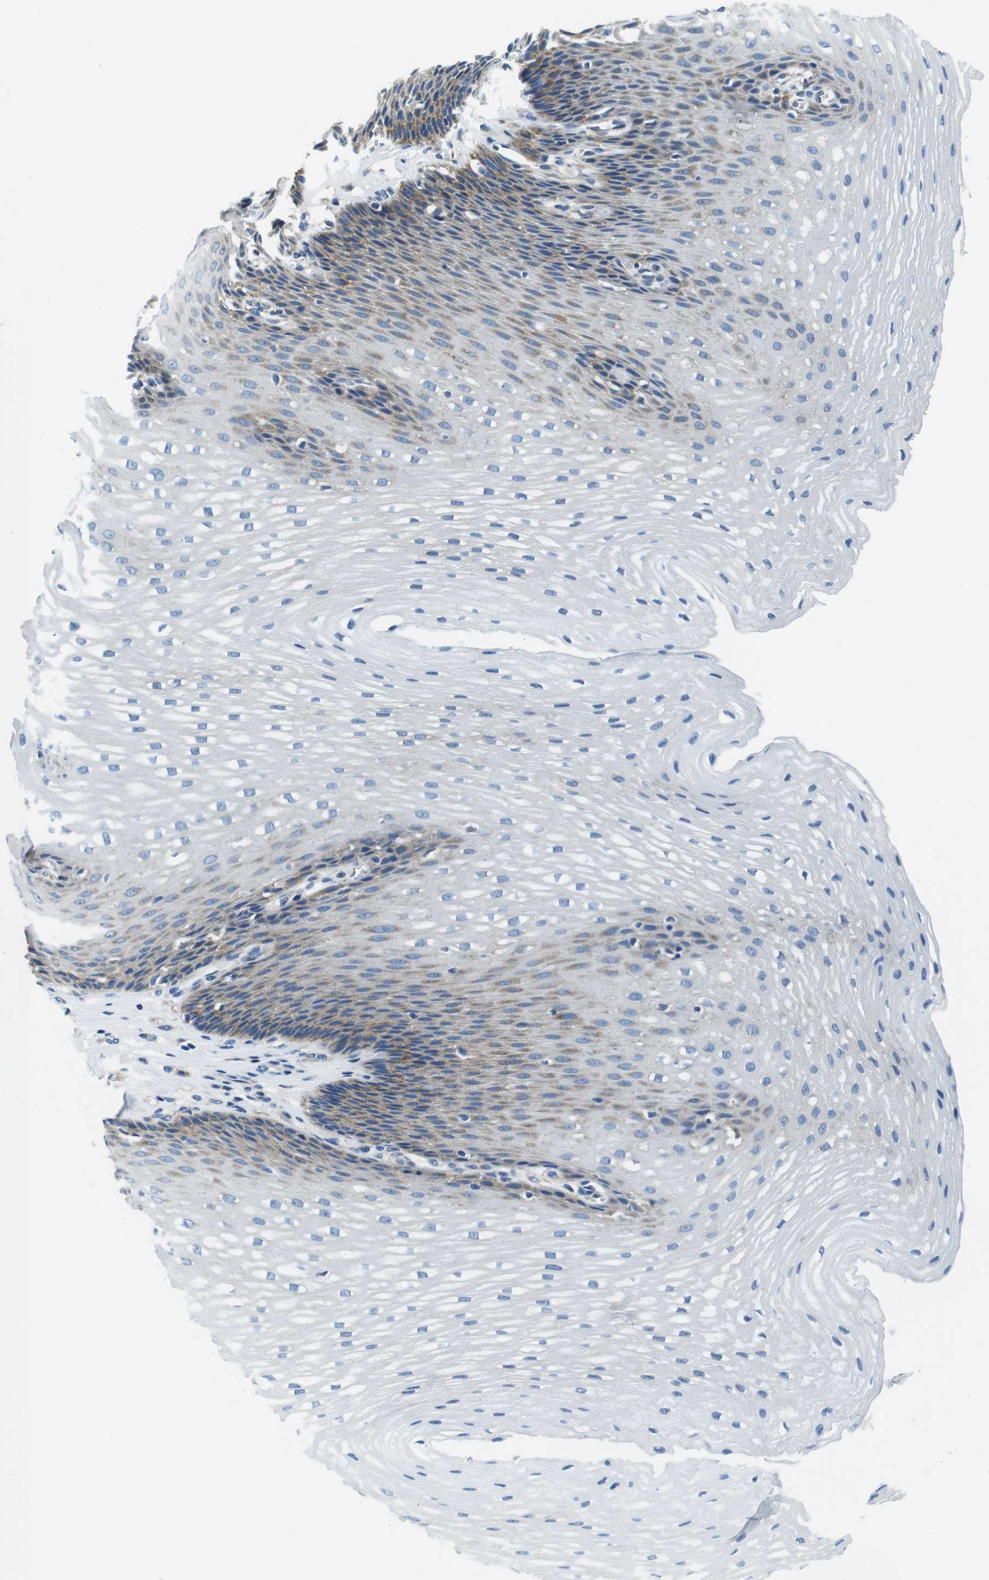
{"staining": {"intensity": "moderate", "quantity": "25%-75%", "location": "cytoplasmic/membranous"}, "tissue": "esophagus", "cell_type": "Squamous epithelial cells", "image_type": "normal", "snomed": [{"axis": "morphology", "description": "Normal tissue, NOS"}, {"axis": "topography", "description": "Esophagus"}], "caption": "Immunohistochemical staining of benign human esophagus reveals medium levels of moderate cytoplasmic/membranous staining in approximately 25%-75% of squamous epithelial cells. (Brightfield microscopy of DAB IHC at high magnification).", "gene": "EIF2B5", "patient": {"sex": "male", "age": 48}}